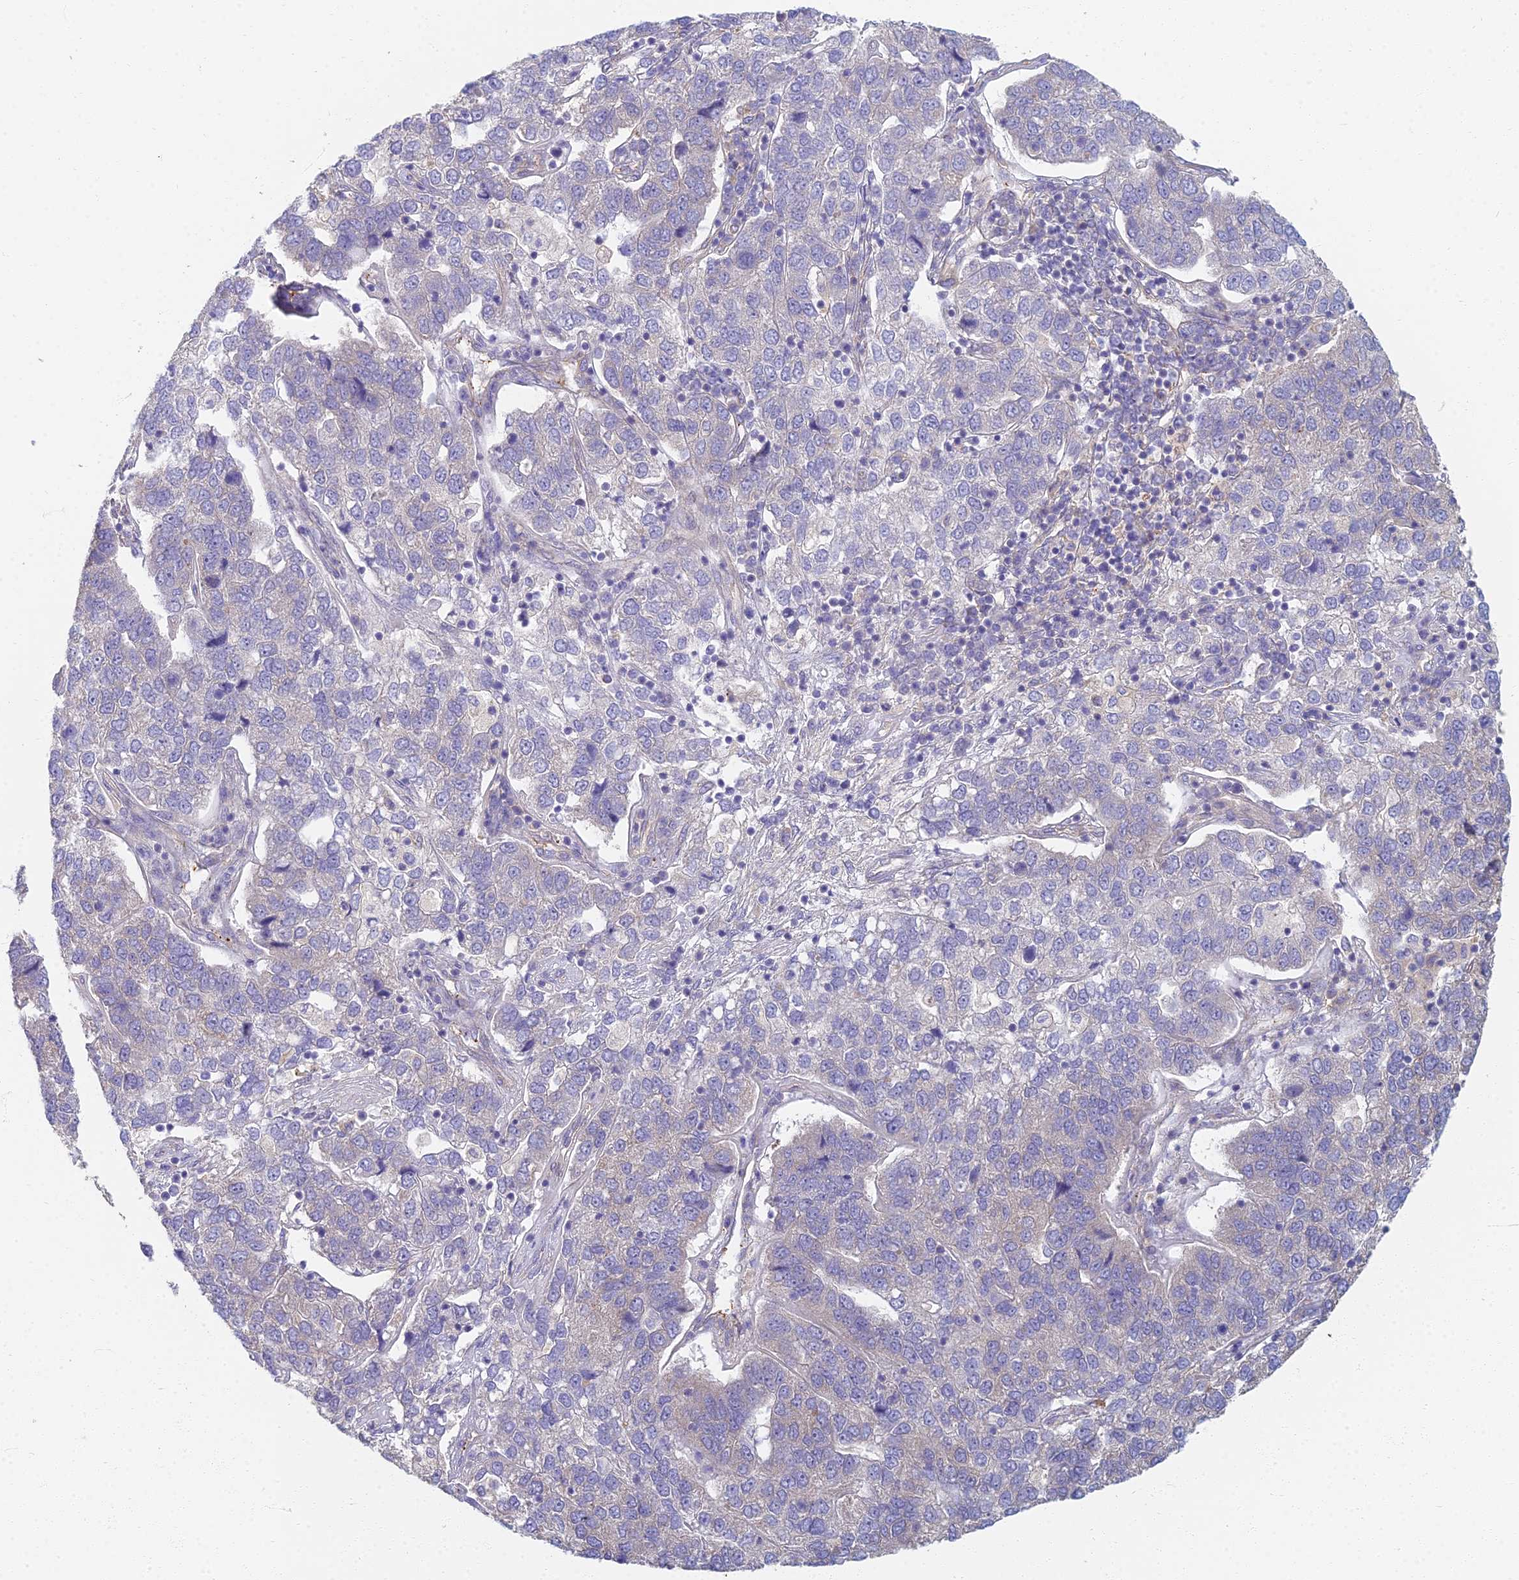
{"staining": {"intensity": "weak", "quantity": "<25%", "location": "cytoplasmic/membranous"}, "tissue": "pancreatic cancer", "cell_type": "Tumor cells", "image_type": "cancer", "snomed": [{"axis": "morphology", "description": "Adenocarcinoma, NOS"}, {"axis": "topography", "description": "Pancreas"}], "caption": "Human pancreatic cancer (adenocarcinoma) stained for a protein using immunohistochemistry reveals no positivity in tumor cells.", "gene": "RBSN", "patient": {"sex": "female", "age": 61}}